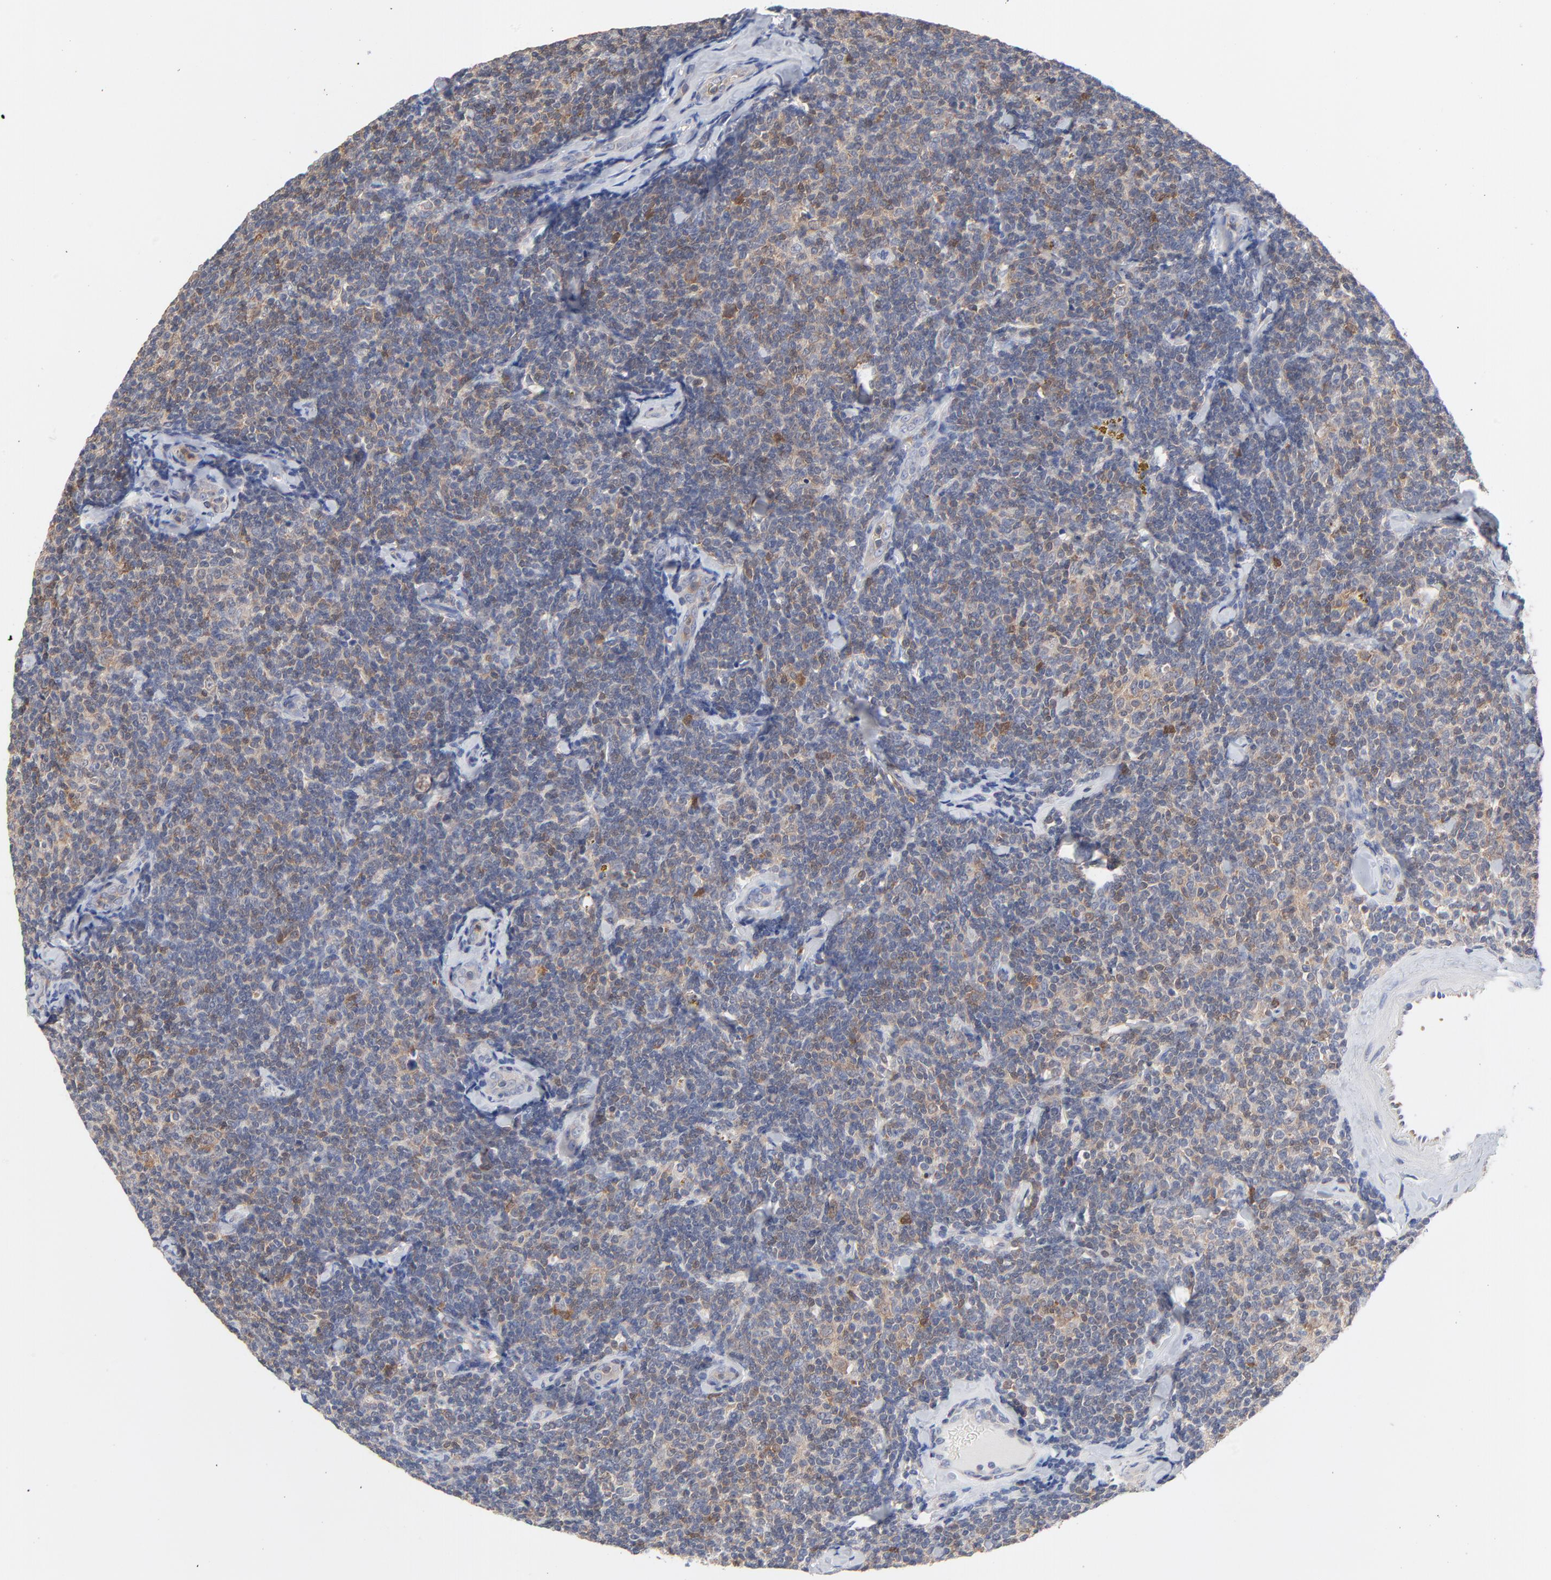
{"staining": {"intensity": "weak", "quantity": ">75%", "location": "cytoplasmic/membranous"}, "tissue": "lymphoma", "cell_type": "Tumor cells", "image_type": "cancer", "snomed": [{"axis": "morphology", "description": "Malignant lymphoma, non-Hodgkin's type, Low grade"}, {"axis": "topography", "description": "Lymph node"}], "caption": "IHC micrograph of human lymphoma stained for a protein (brown), which exhibits low levels of weak cytoplasmic/membranous positivity in approximately >75% of tumor cells.", "gene": "CAB39L", "patient": {"sex": "female", "age": 56}}